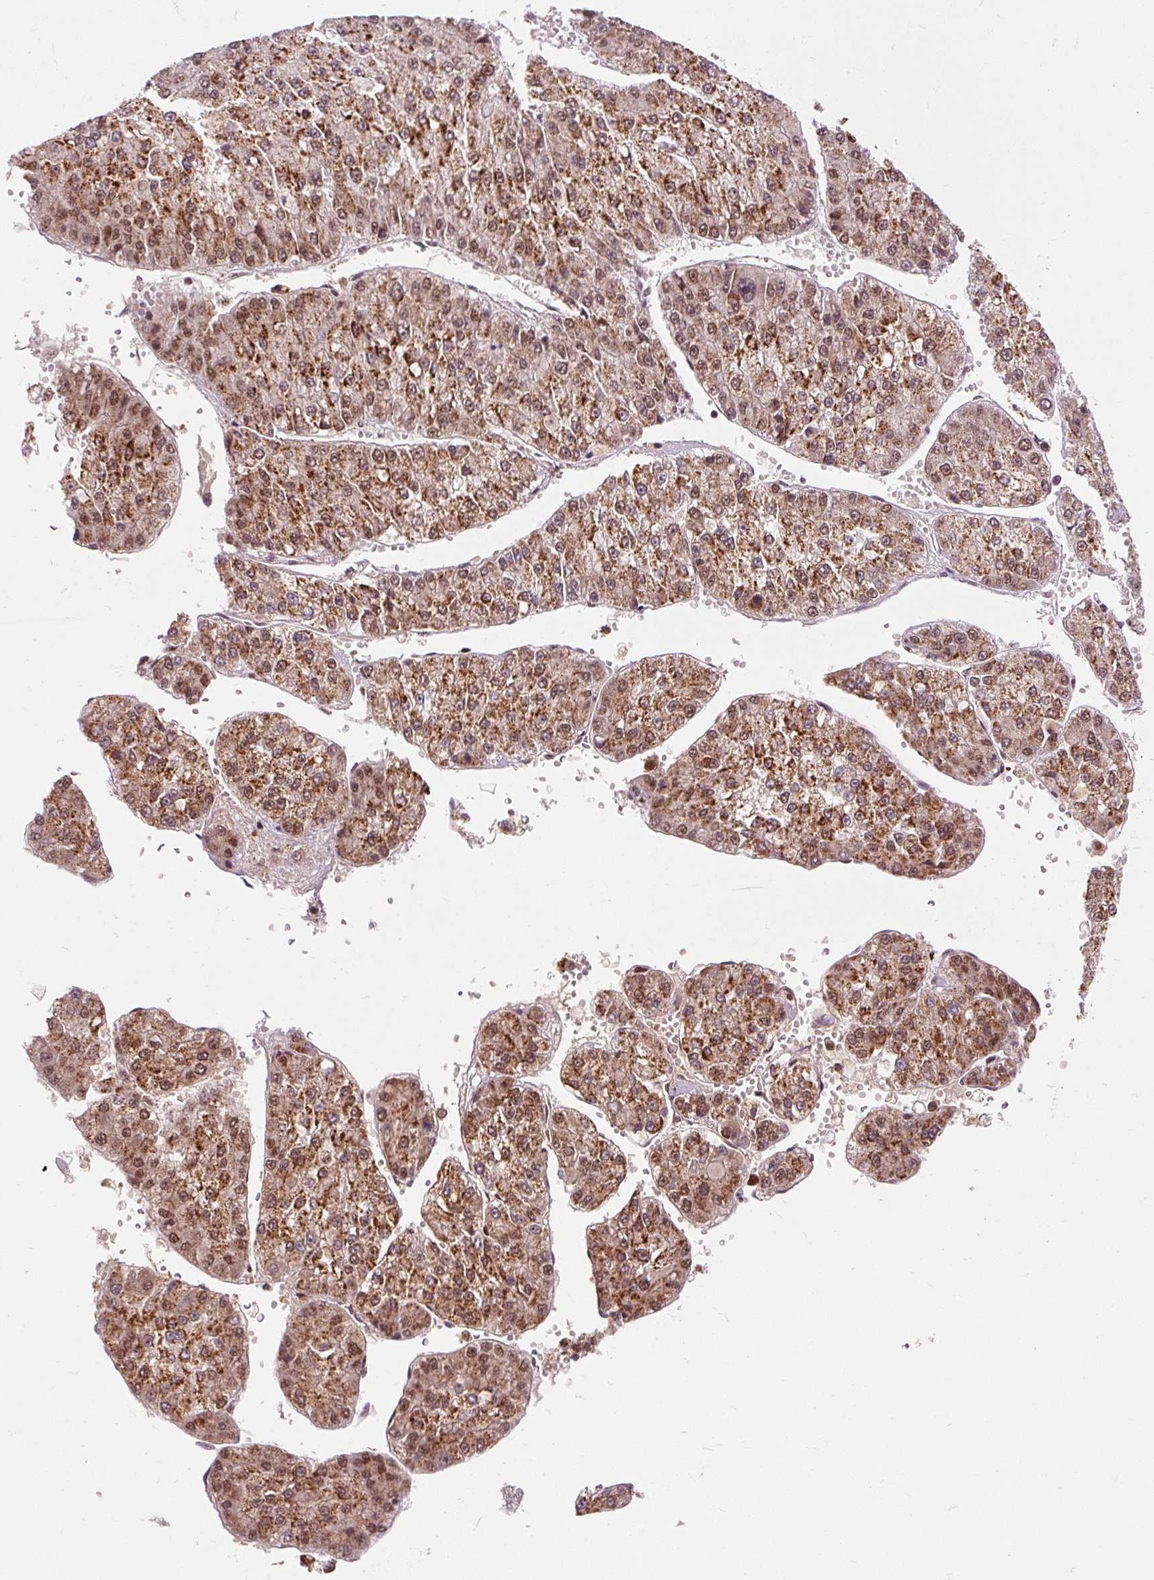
{"staining": {"intensity": "moderate", "quantity": ">75%", "location": "cytoplasmic/membranous,nuclear"}, "tissue": "liver cancer", "cell_type": "Tumor cells", "image_type": "cancer", "snomed": [{"axis": "morphology", "description": "Carcinoma, Hepatocellular, NOS"}, {"axis": "topography", "description": "Liver"}], "caption": "Human liver cancer stained with a protein marker exhibits moderate staining in tumor cells.", "gene": "CSTF1", "patient": {"sex": "female", "age": 73}}